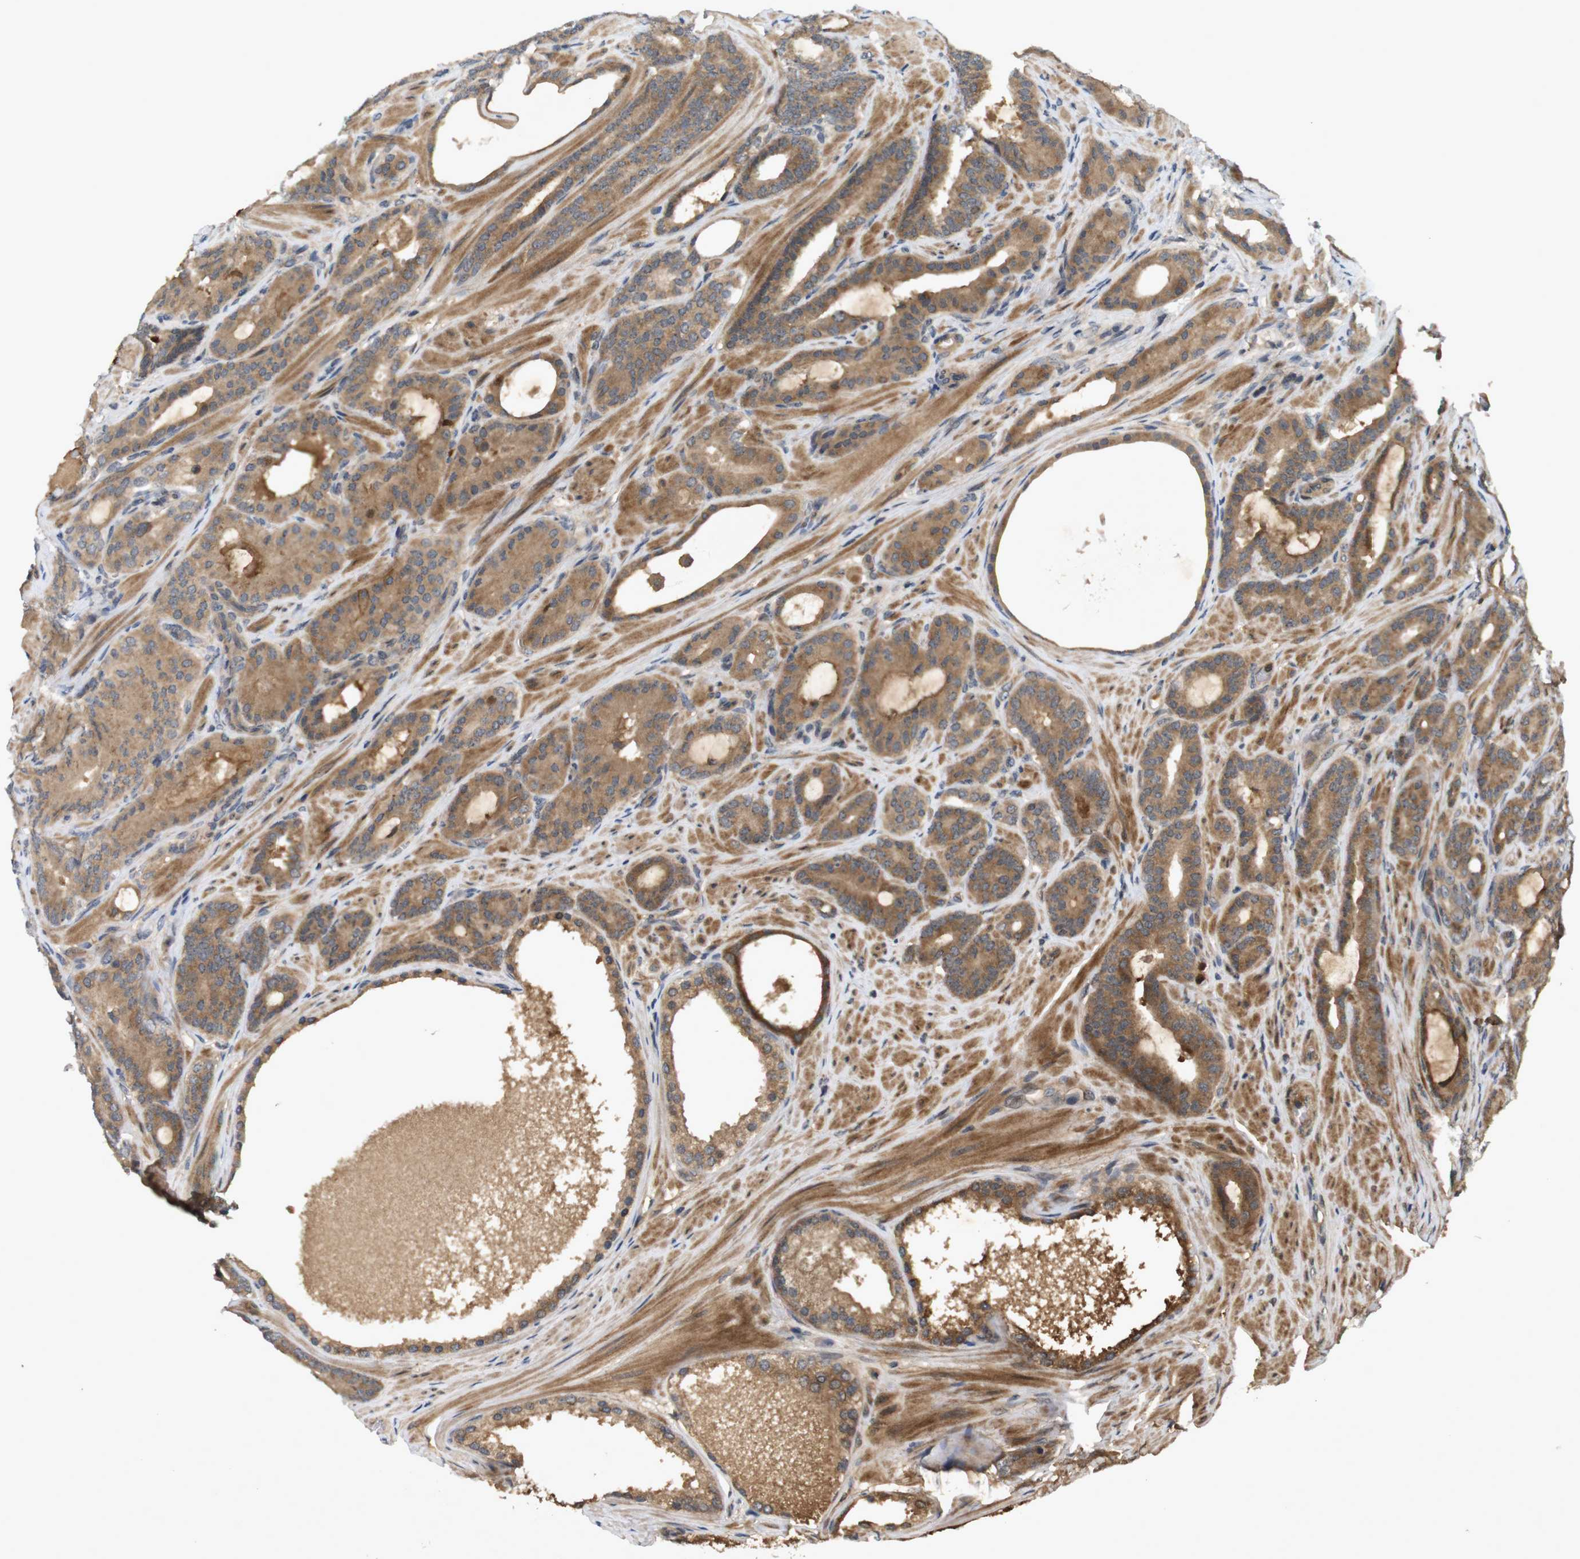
{"staining": {"intensity": "moderate", "quantity": ">75%", "location": "cytoplasmic/membranous"}, "tissue": "prostate cancer", "cell_type": "Tumor cells", "image_type": "cancer", "snomed": [{"axis": "morphology", "description": "Adenocarcinoma, Low grade"}, {"axis": "topography", "description": "Prostate"}], "caption": "About >75% of tumor cells in prostate cancer display moderate cytoplasmic/membranous protein staining as visualized by brown immunohistochemical staining.", "gene": "NFKBIE", "patient": {"sex": "male", "age": 63}}